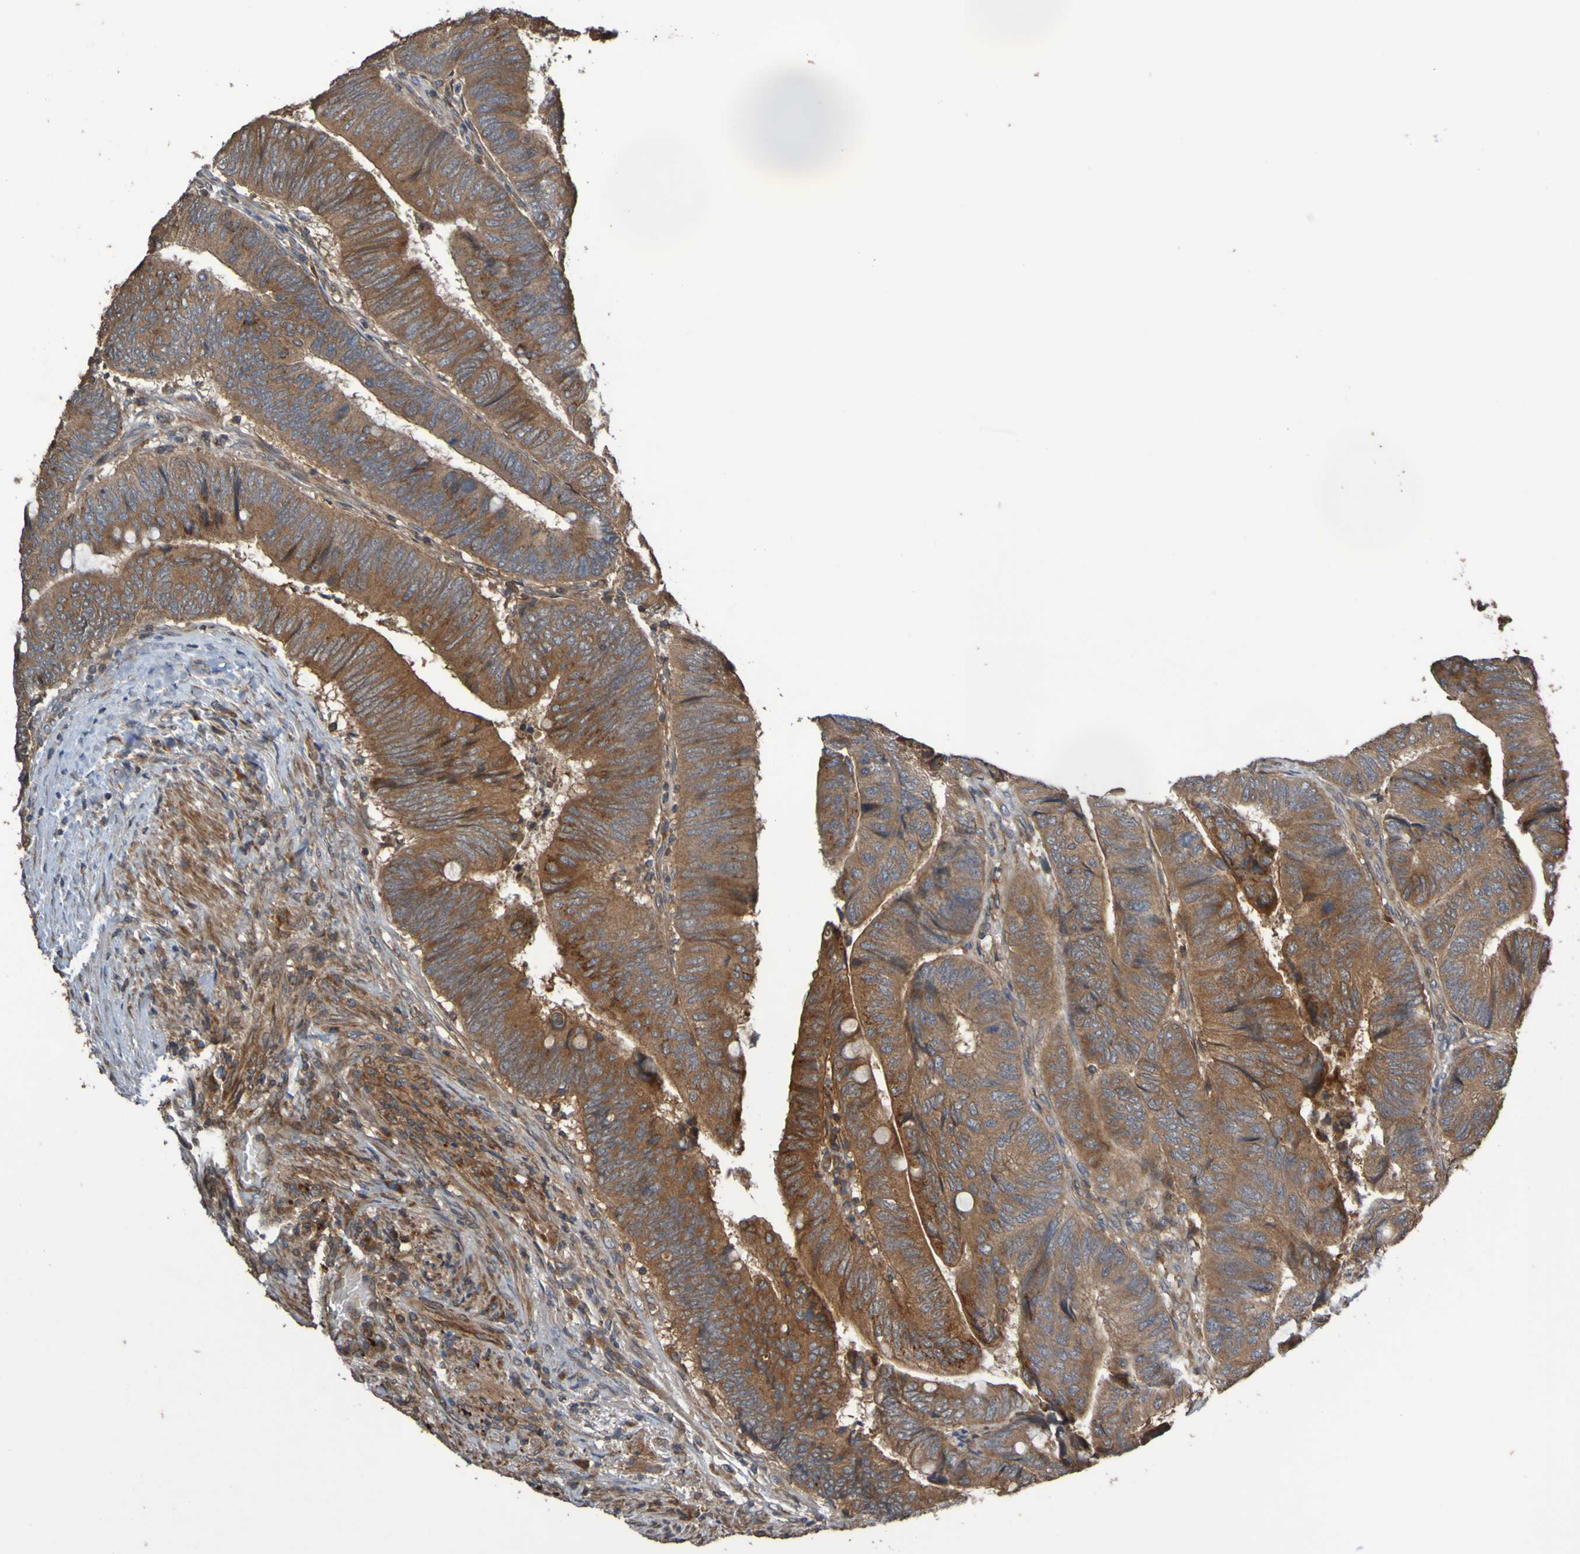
{"staining": {"intensity": "moderate", "quantity": ">75%", "location": "cytoplasmic/membranous"}, "tissue": "colorectal cancer", "cell_type": "Tumor cells", "image_type": "cancer", "snomed": [{"axis": "morphology", "description": "Normal tissue, NOS"}, {"axis": "morphology", "description": "Adenocarcinoma, NOS"}, {"axis": "topography", "description": "Rectum"}, {"axis": "topography", "description": "Peripheral nerve tissue"}], "caption": "Human colorectal cancer stained with a protein marker exhibits moderate staining in tumor cells.", "gene": "UCN", "patient": {"sex": "male", "age": 92}}